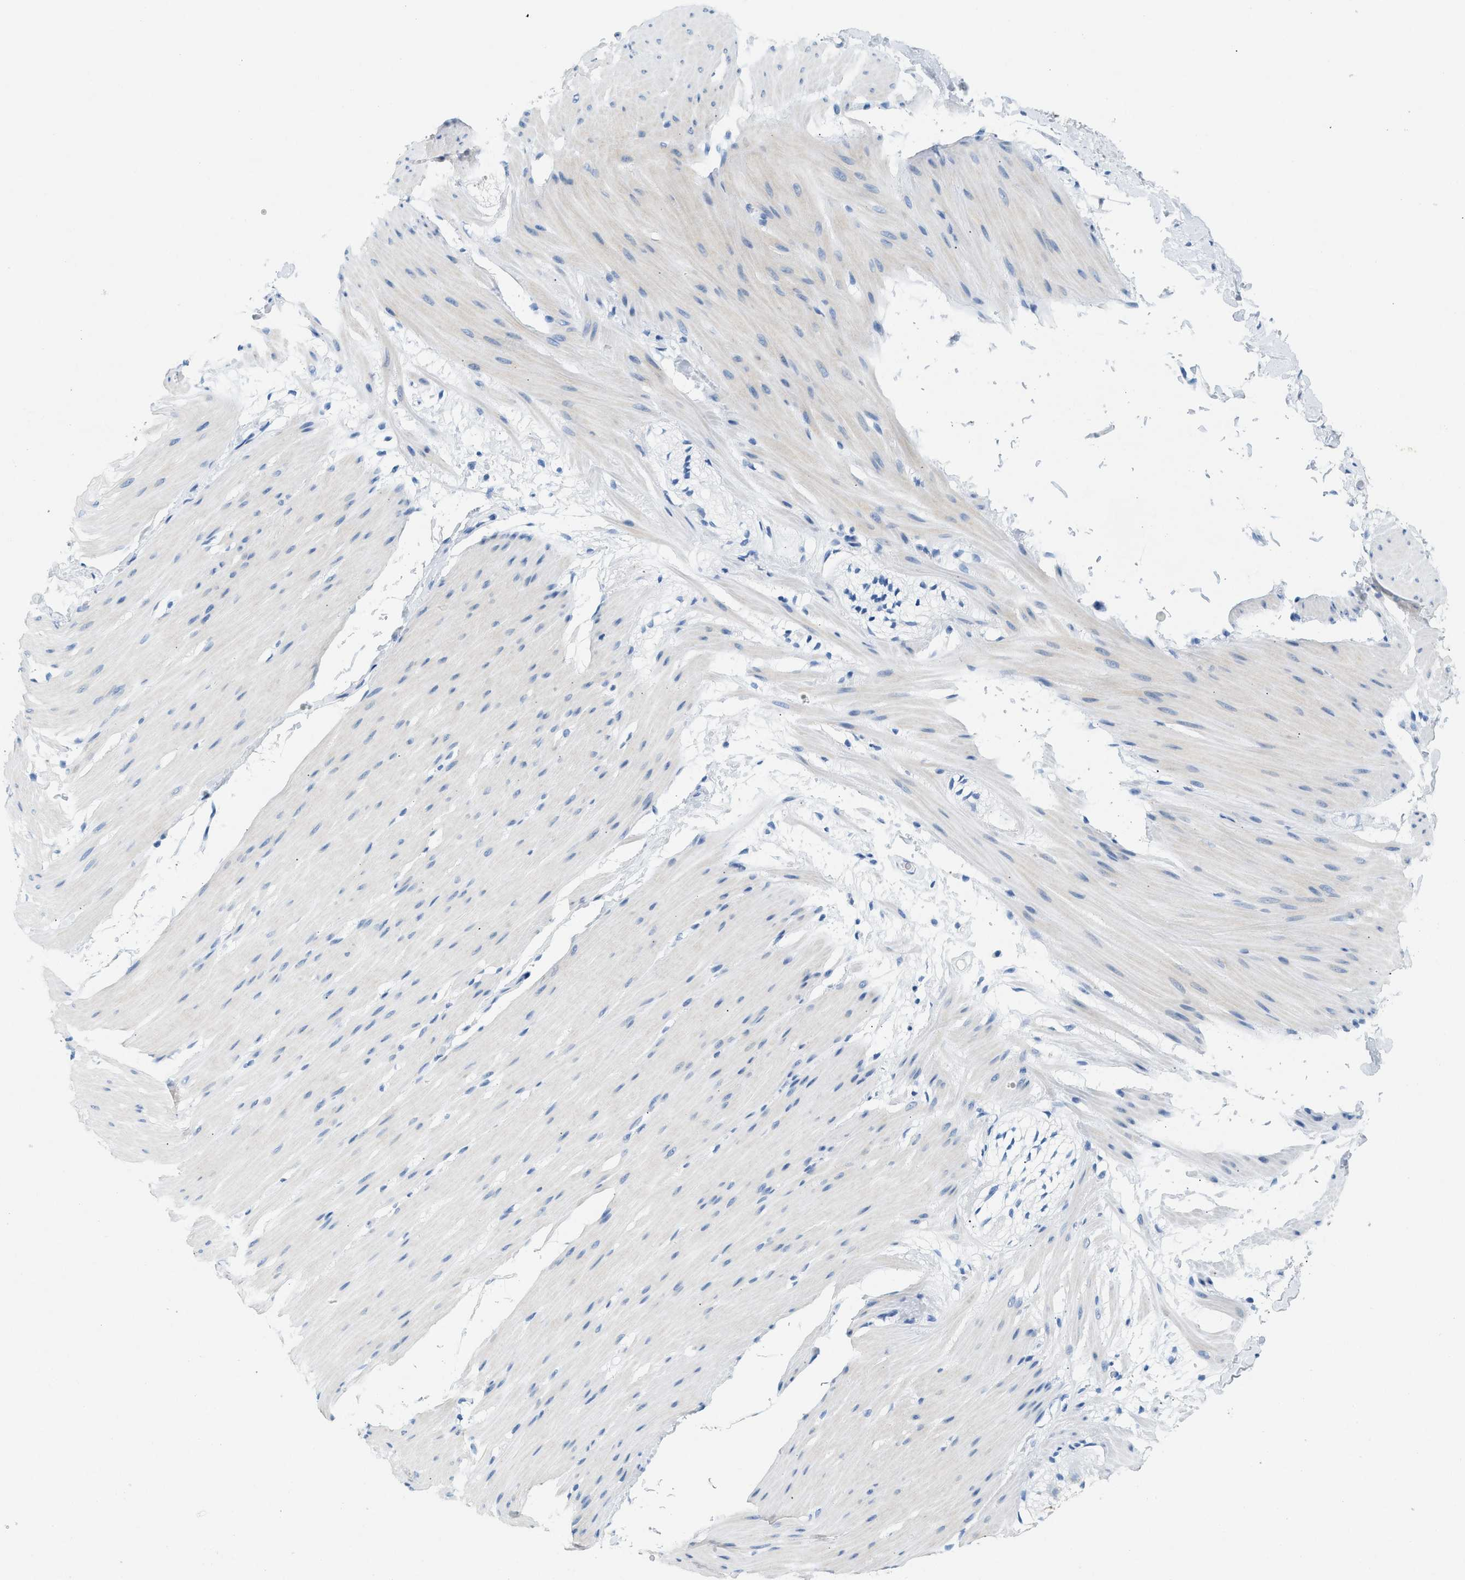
{"staining": {"intensity": "weak", "quantity": "<25%", "location": "cytoplasmic/membranous"}, "tissue": "smooth muscle", "cell_type": "Smooth muscle cells", "image_type": "normal", "snomed": [{"axis": "morphology", "description": "Normal tissue, NOS"}, {"axis": "topography", "description": "Smooth muscle"}, {"axis": "topography", "description": "Colon"}], "caption": "IHC histopathology image of unremarkable smooth muscle: smooth muscle stained with DAB displays no significant protein staining in smooth muscle cells. Brightfield microscopy of immunohistochemistry (IHC) stained with DAB (3,3'-diaminobenzidine) (brown) and hematoxylin (blue), captured at high magnification.", "gene": "HHATL", "patient": {"sex": "male", "age": 67}}